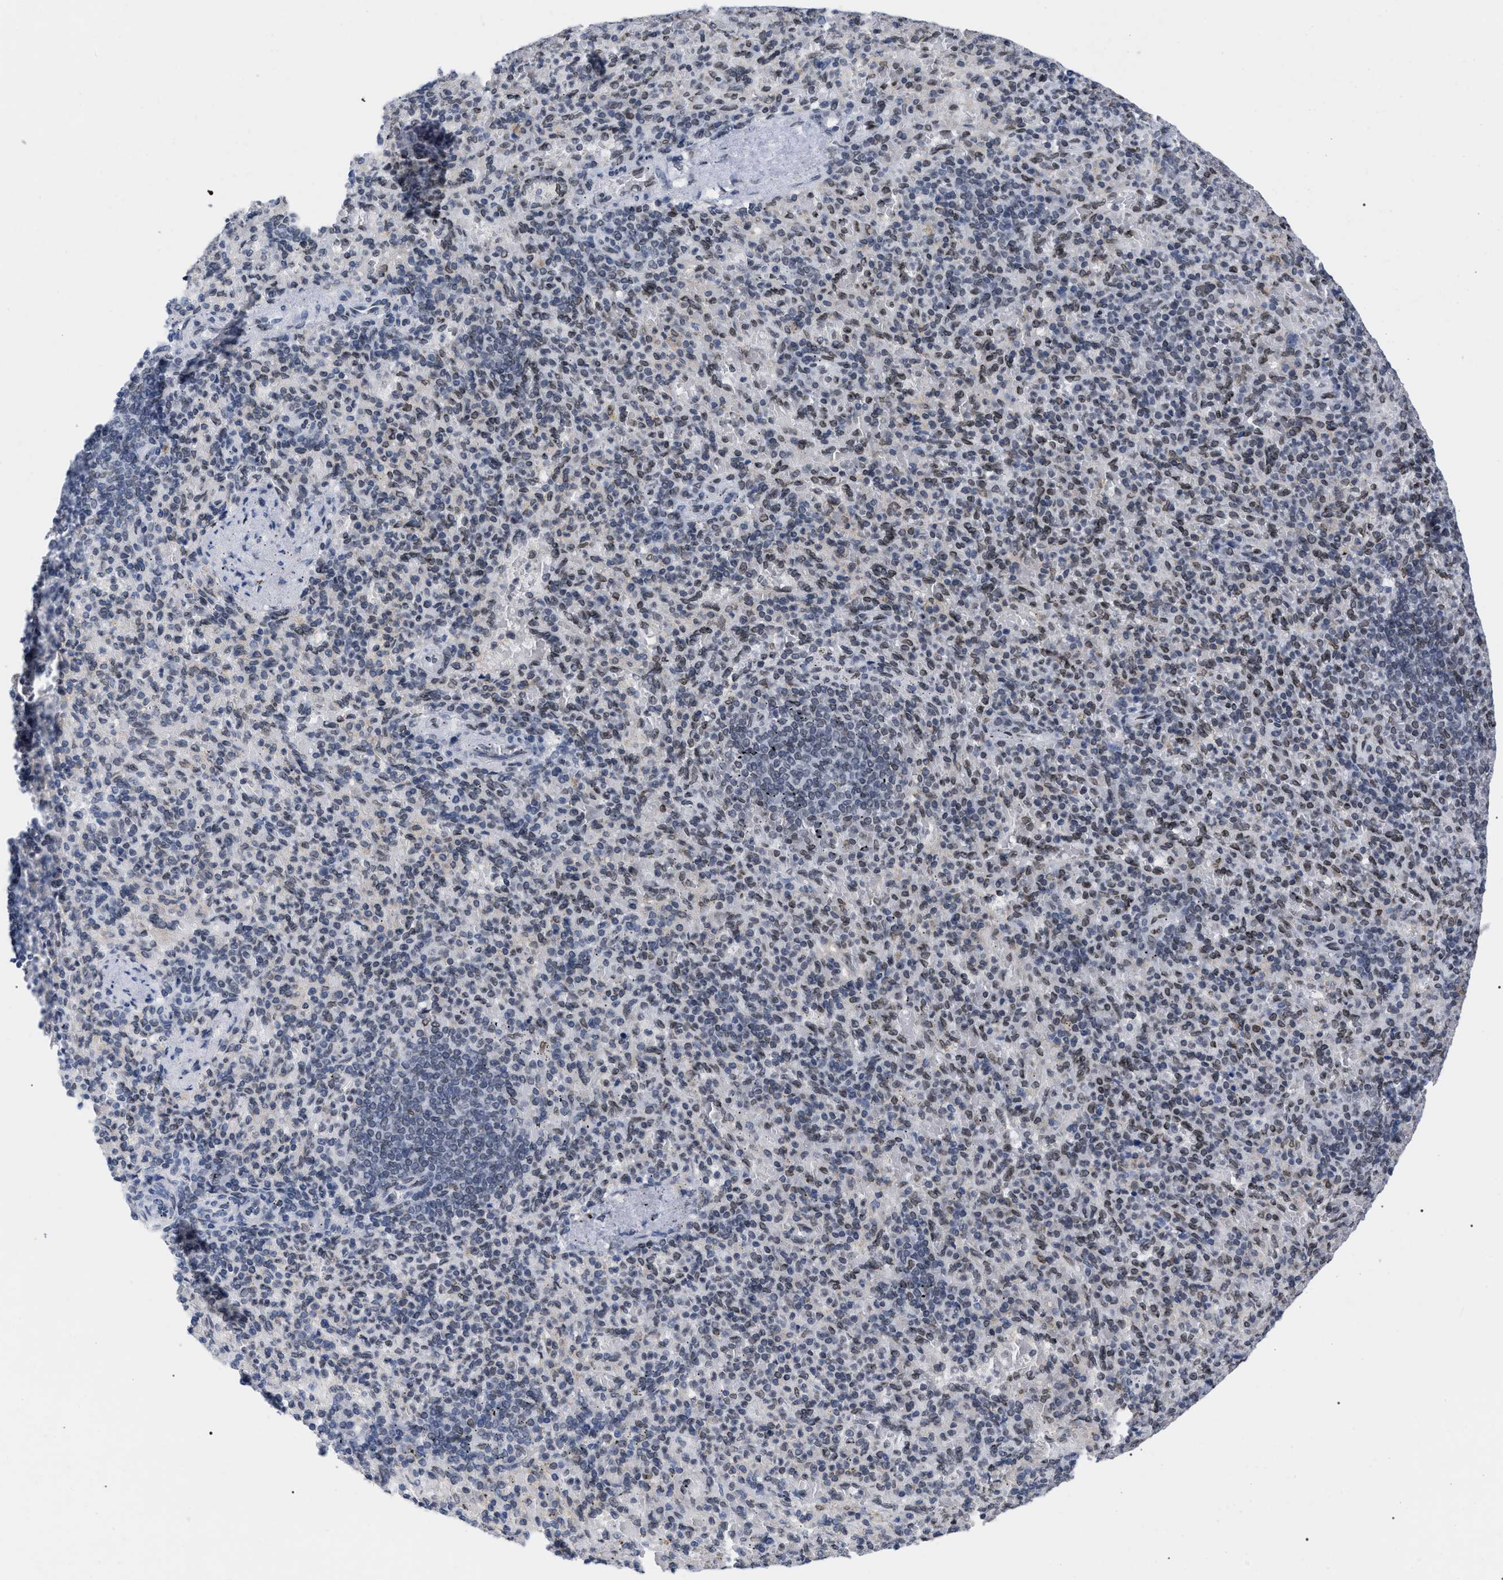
{"staining": {"intensity": "weak", "quantity": "25%-75%", "location": "cytoplasmic/membranous,nuclear"}, "tissue": "spleen", "cell_type": "Cells in red pulp", "image_type": "normal", "snomed": [{"axis": "morphology", "description": "Normal tissue, NOS"}, {"axis": "topography", "description": "Spleen"}], "caption": "Brown immunohistochemical staining in normal human spleen reveals weak cytoplasmic/membranous,nuclear positivity in about 25%-75% of cells in red pulp.", "gene": "TPR", "patient": {"sex": "female", "age": 74}}